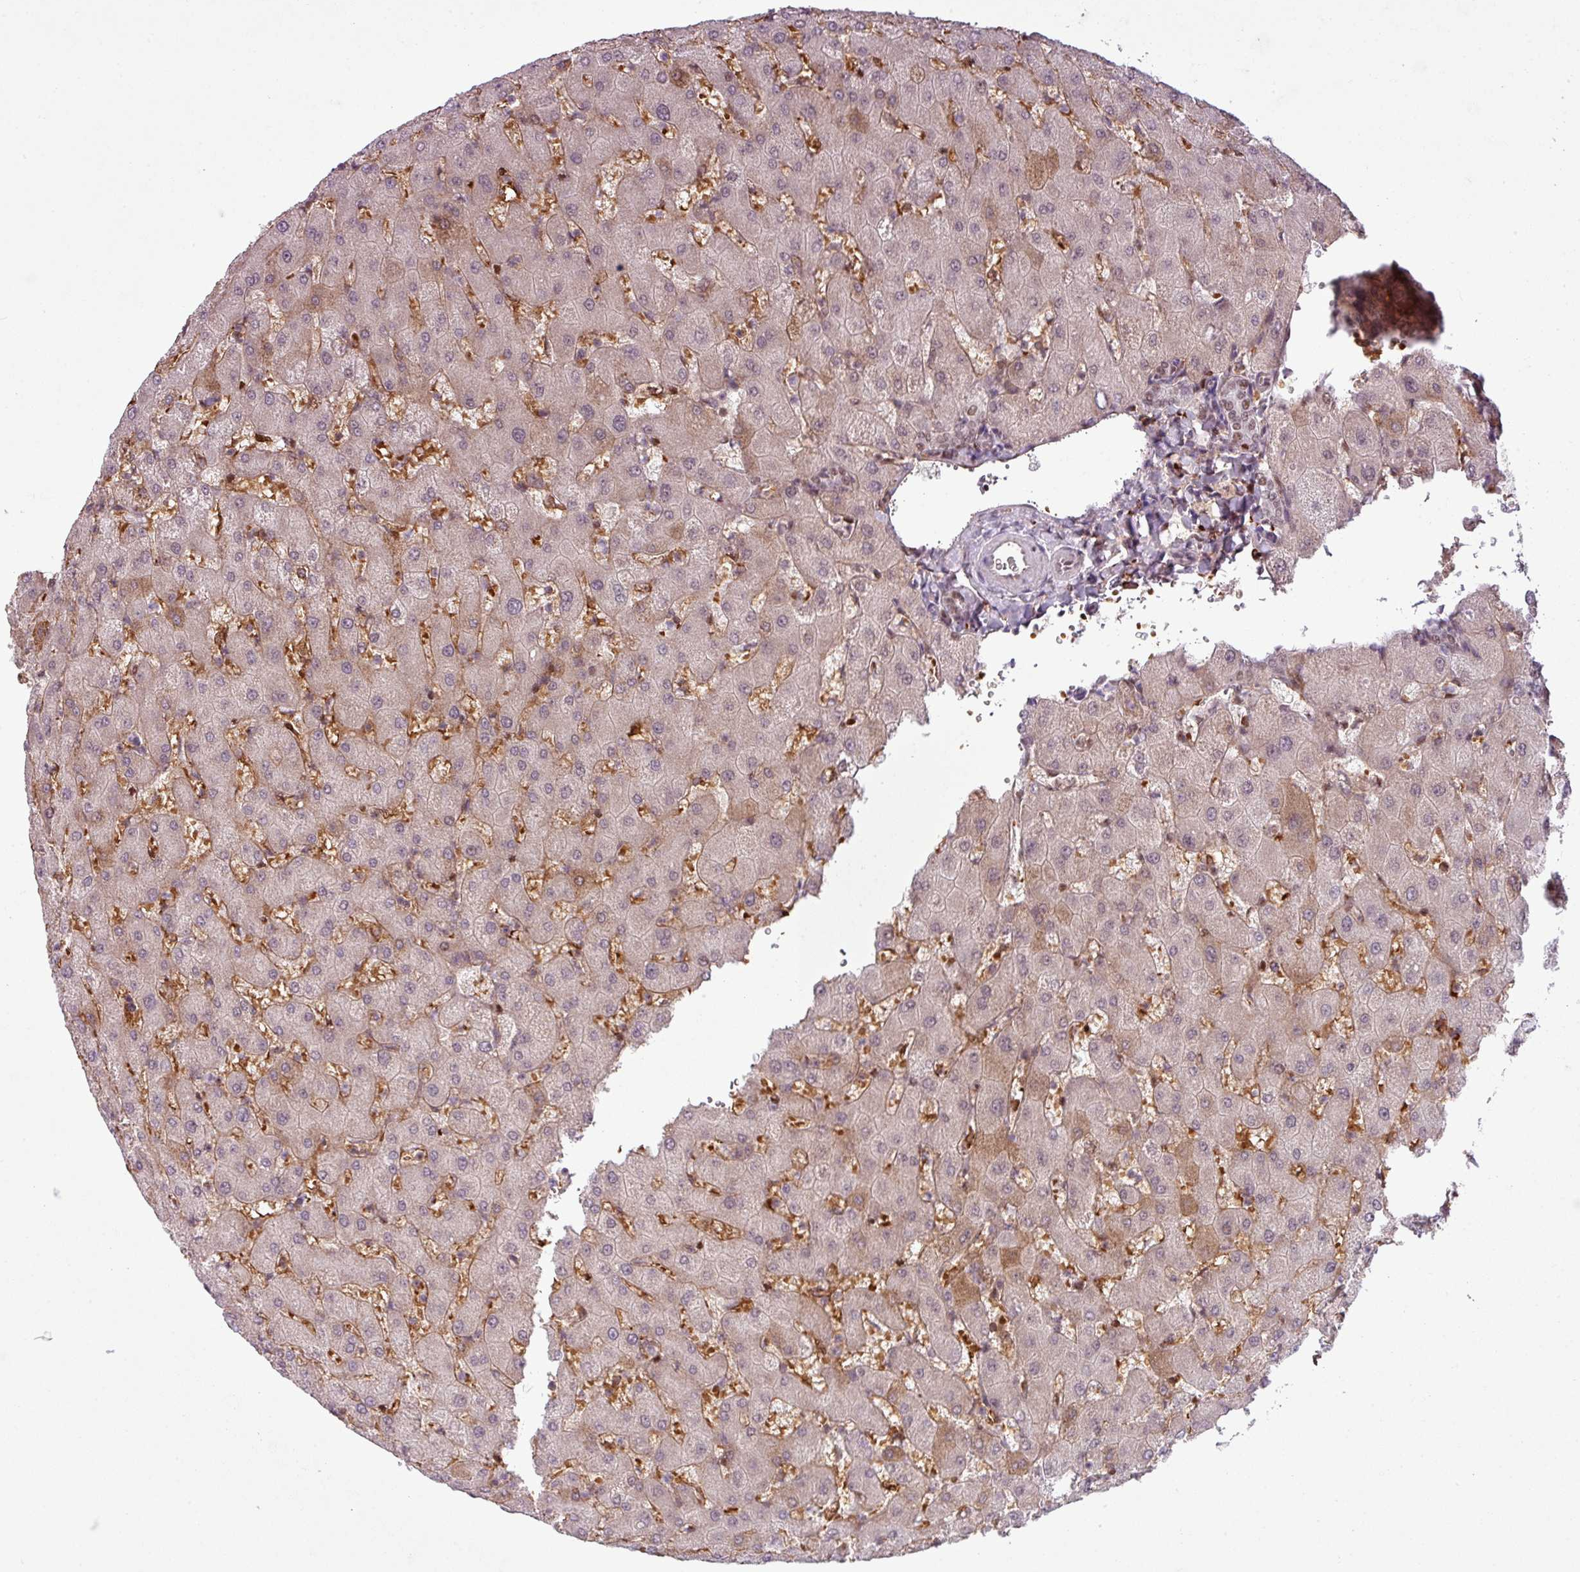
{"staining": {"intensity": "weak", "quantity": ">75%", "location": "nuclear"}, "tissue": "liver", "cell_type": "Cholangiocytes", "image_type": "normal", "snomed": [{"axis": "morphology", "description": "Normal tissue, NOS"}, {"axis": "topography", "description": "Liver"}], "caption": "Brown immunohistochemical staining in benign human liver exhibits weak nuclear staining in about >75% of cholangiocytes. (DAB (3,3'-diaminobenzidine) = brown stain, brightfield microscopy at high magnification).", "gene": "PRDM5", "patient": {"sex": "female", "age": 63}}